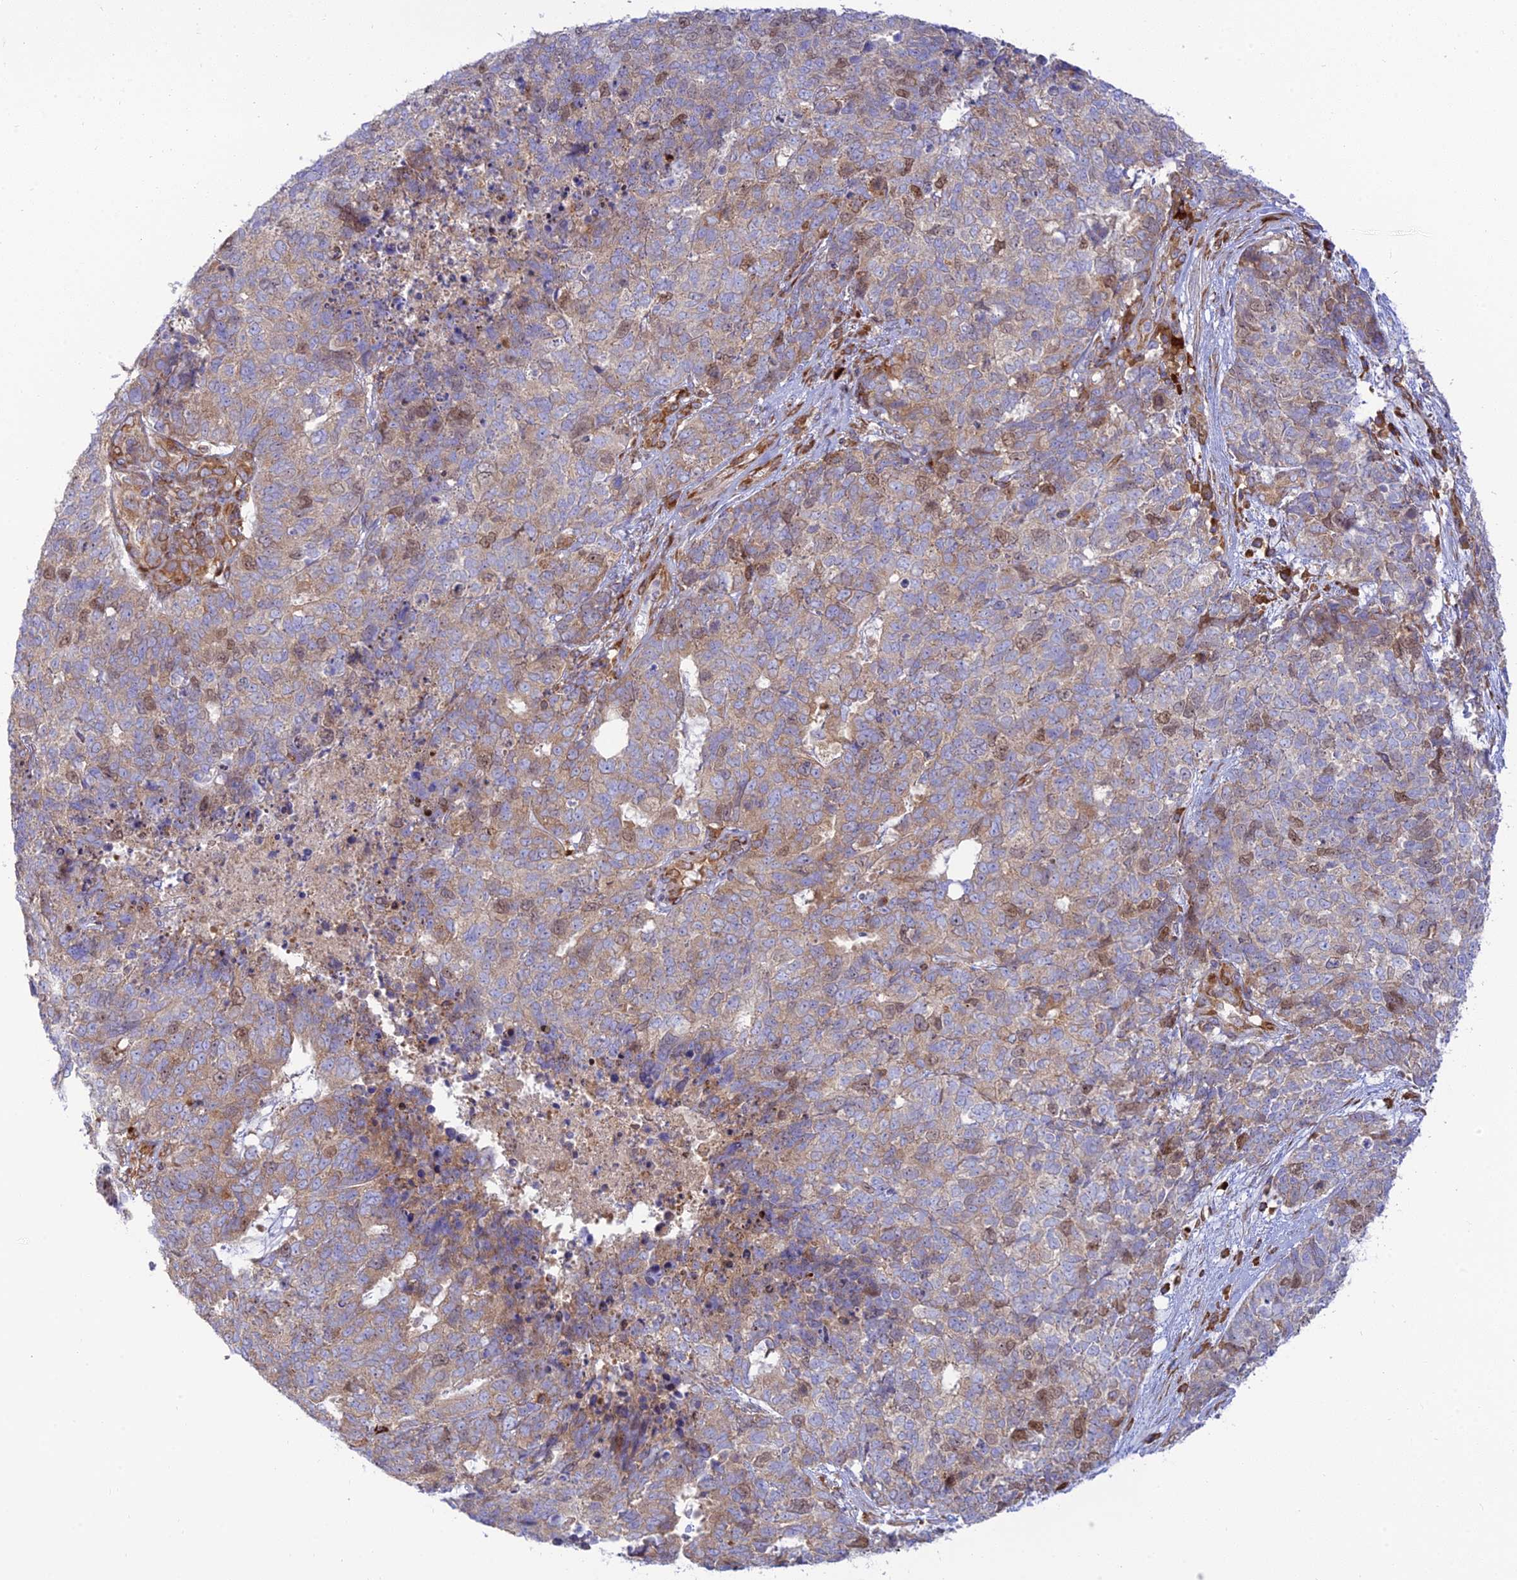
{"staining": {"intensity": "moderate", "quantity": "<25%", "location": "nuclear"}, "tissue": "cervical cancer", "cell_type": "Tumor cells", "image_type": "cancer", "snomed": [{"axis": "morphology", "description": "Squamous cell carcinoma, NOS"}, {"axis": "topography", "description": "Cervix"}], "caption": "IHC of human cervical cancer demonstrates low levels of moderate nuclear staining in approximately <25% of tumor cells.", "gene": "PIMREG", "patient": {"sex": "female", "age": 63}}